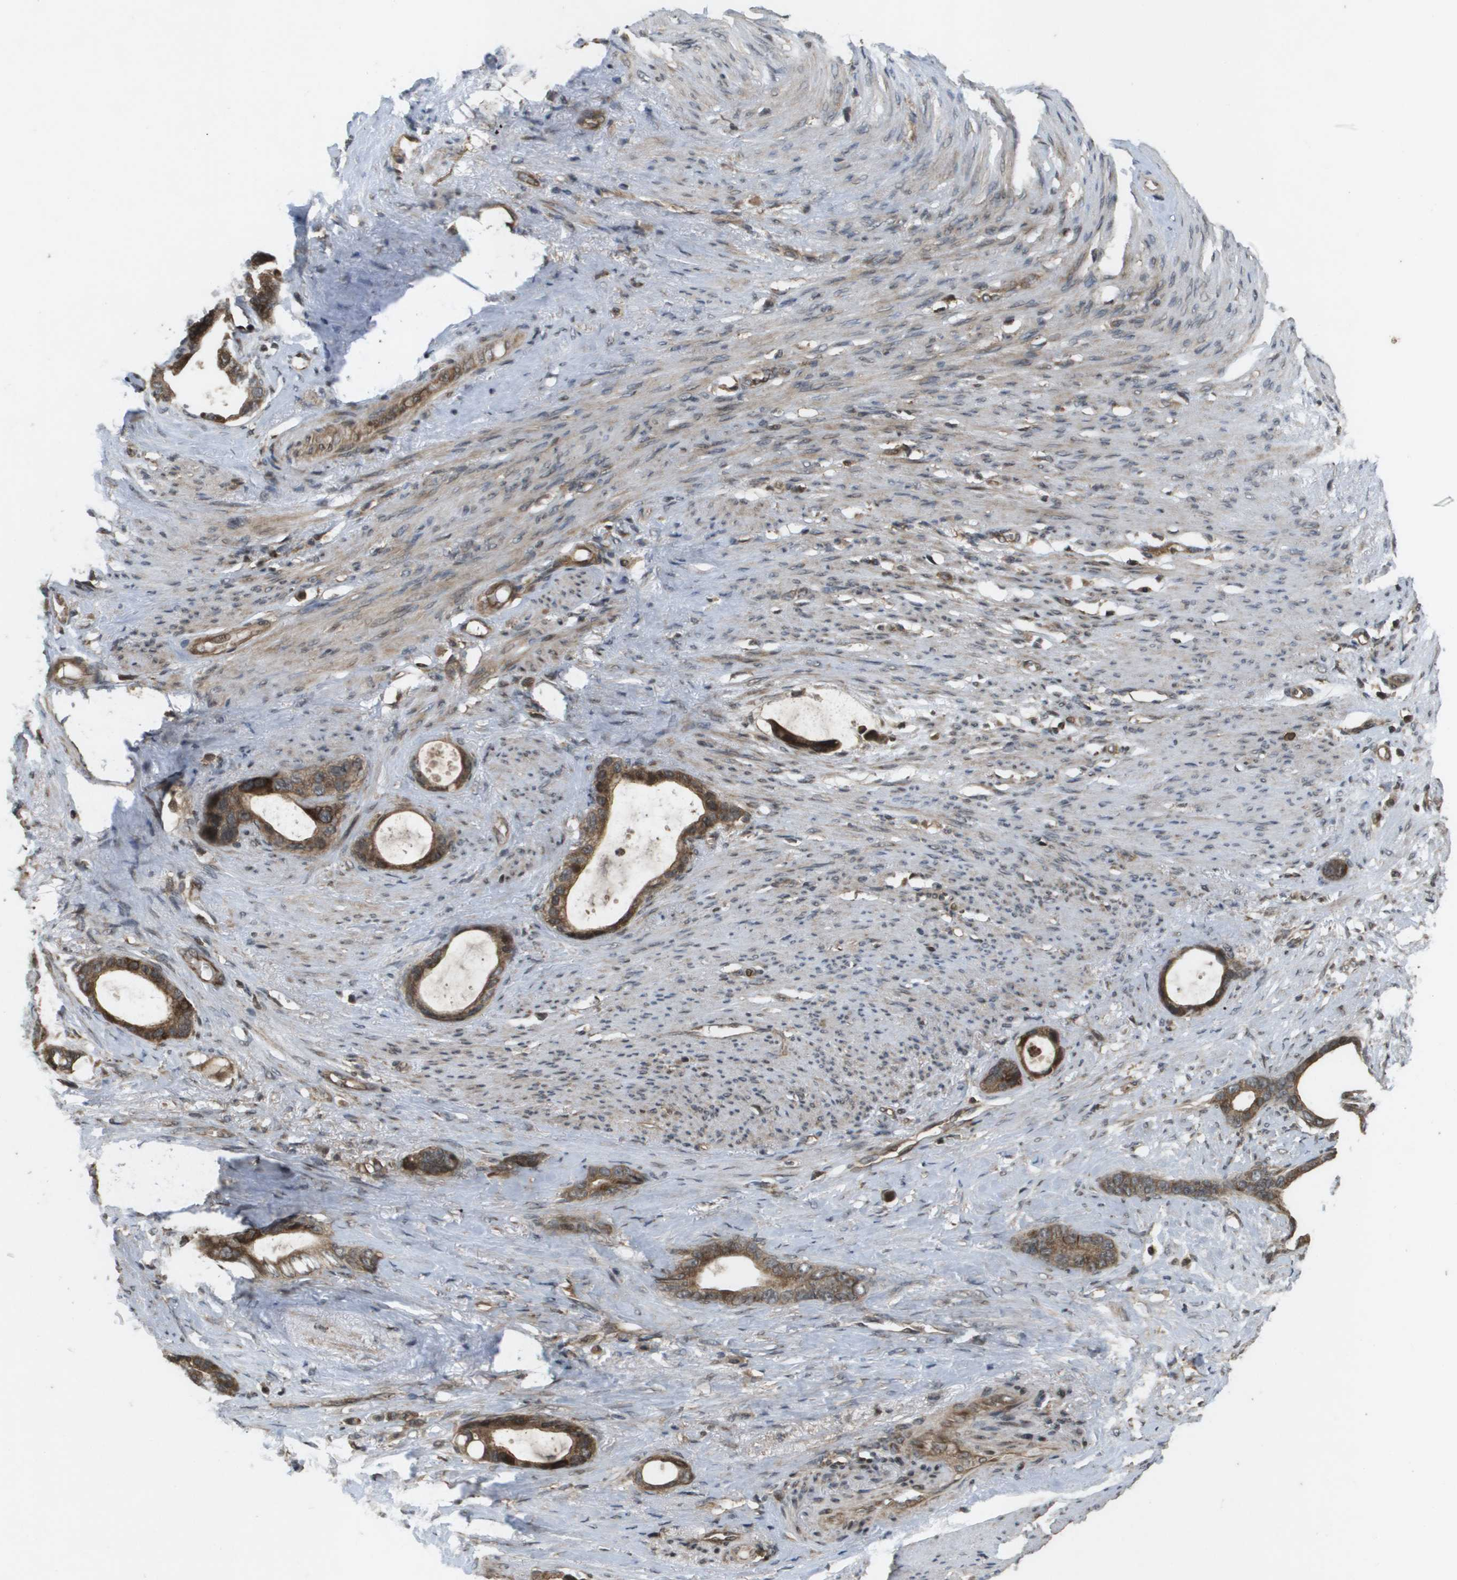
{"staining": {"intensity": "moderate", "quantity": ">75%", "location": "cytoplasmic/membranous,nuclear"}, "tissue": "stomach cancer", "cell_type": "Tumor cells", "image_type": "cancer", "snomed": [{"axis": "morphology", "description": "Adenocarcinoma, NOS"}, {"axis": "topography", "description": "Stomach"}], "caption": "Immunohistochemistry (IHC) image of neoplastic tissue: human stomach adenocarcinoma stained using immunohistochemistry (IHC) shows medium levels of moderate protein expression localized specifically in the cytoplasmic/membranous and nuclear of tumor cells, appearing as a cytoplasmic/membranous and nuclear brown color.", "gene": "KIF11", "patient": {"sex": "female", "age": 75}}